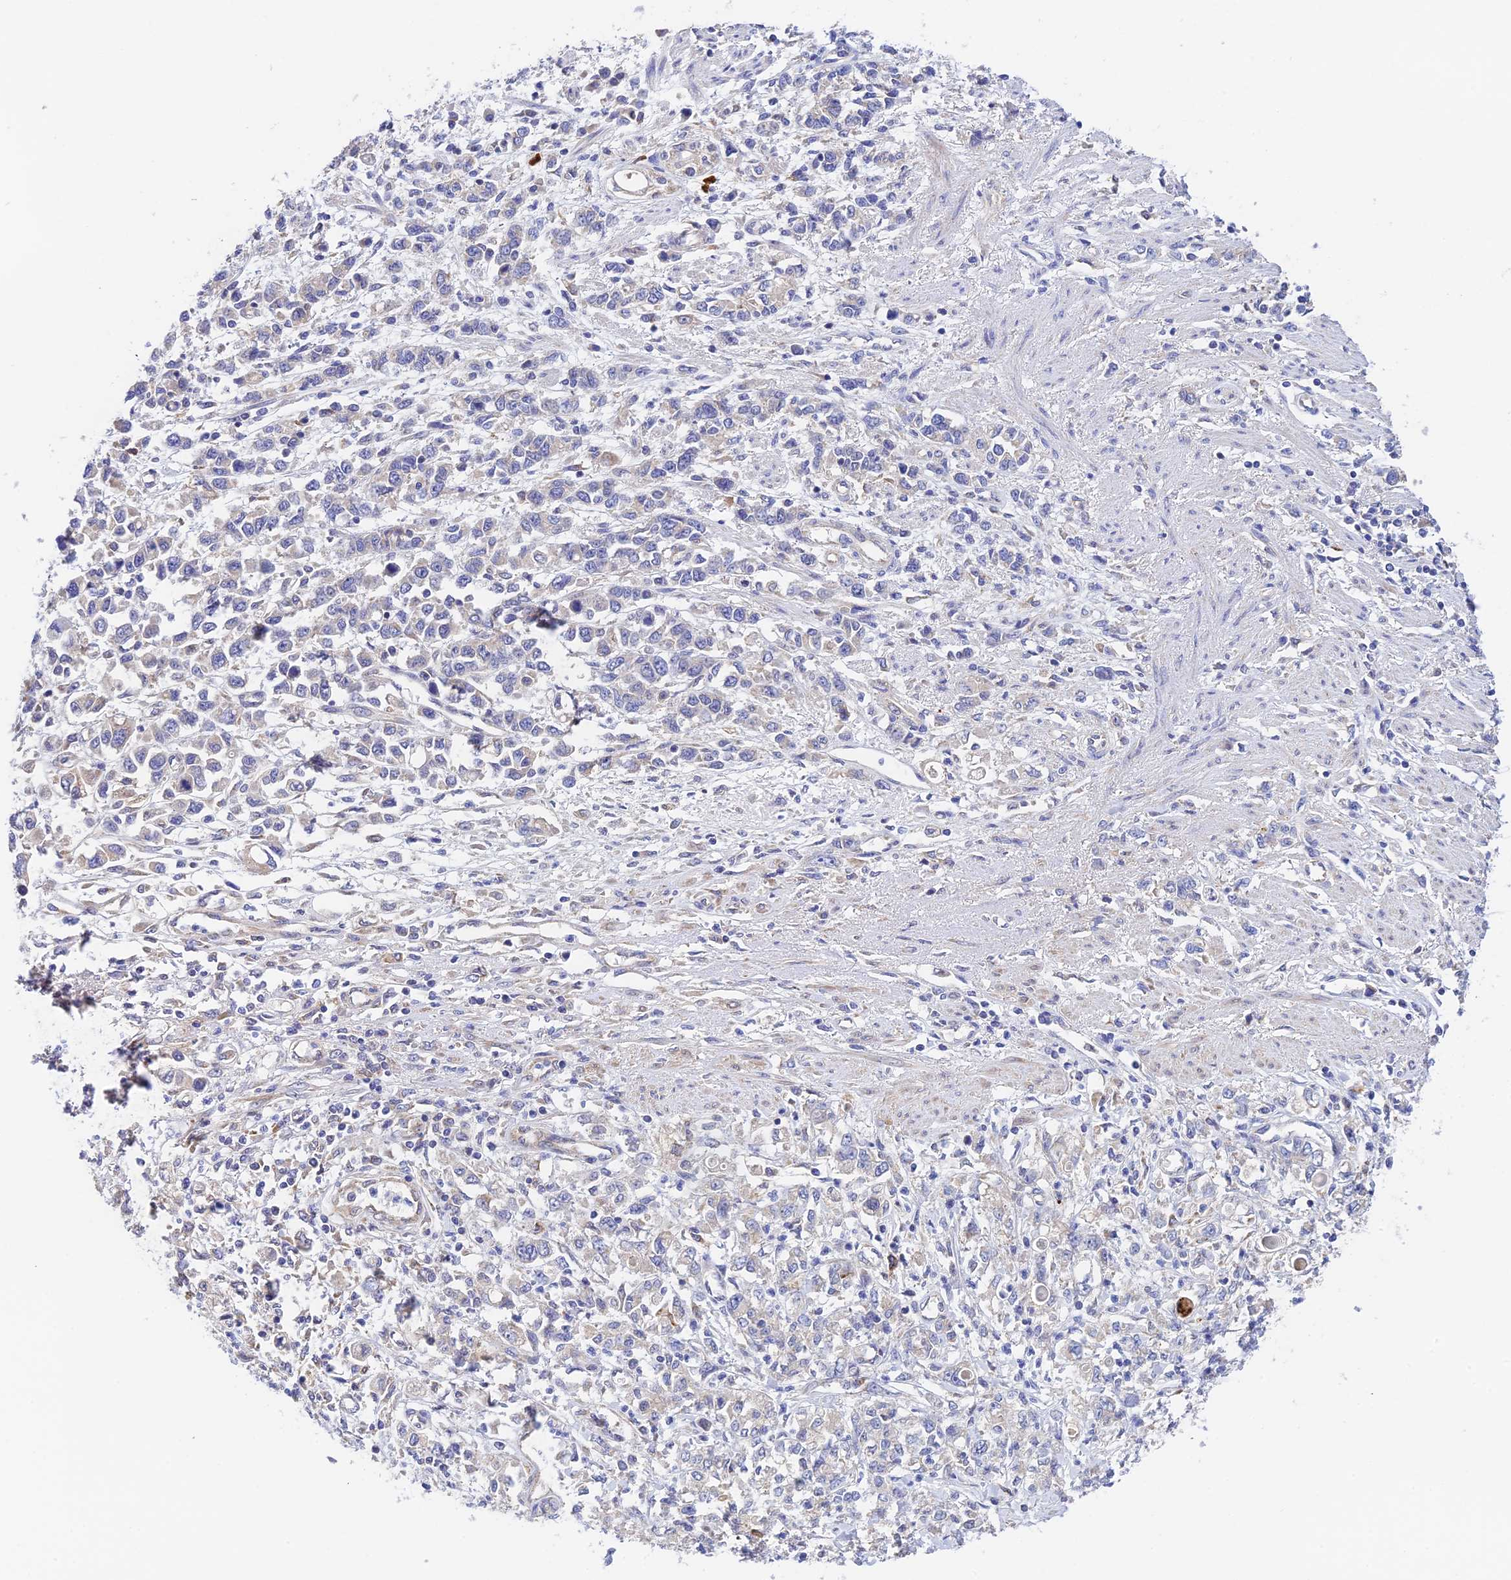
{"staining": {"intensity": "negative", "quantity": "none", "location": "none"}, "tissue": "stomach cancer", "cell_type": "Tumor cells", "image_type": "cancer", "snomed": [{"axis": "morphology", "description": "Adenocarcinoma, NOS"}, {"axis": "topography", "description": "Stomach"}], "caption": "The photomicrograph displays no staining of tumor cells in stomach adenocarcinoma.", "gene": "RANBP6", "patient": {"sex": "female", "age": 76}}